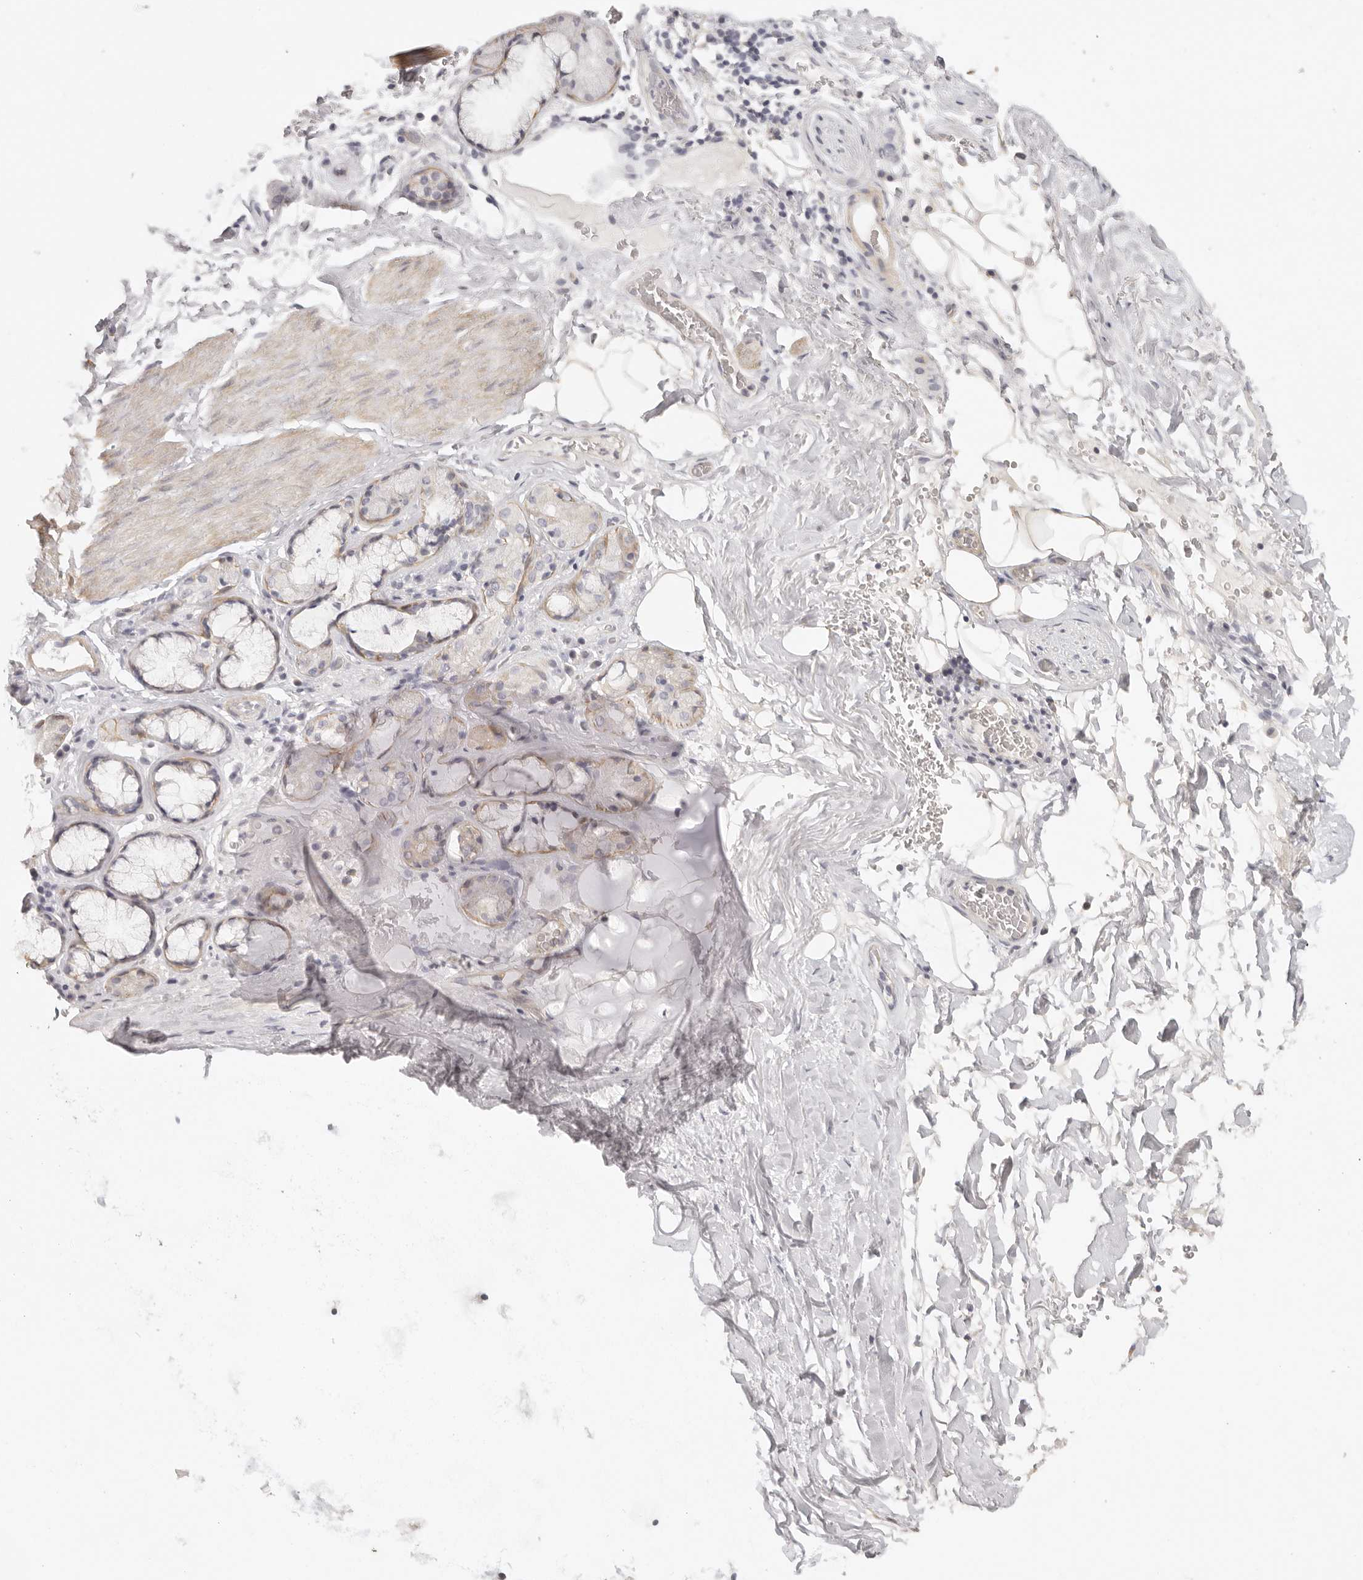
{"staining": {"intensity": "negative", "quantity": "none", "location": "none"}, "tissue": "adipose tissue", "cell_type": "Adipocytes", "image_type": "normal", "snomed": [{"axis": "morphology", "description": "Normal tissue, NOS"}, {"axis": "topography", "description": "Cartilage tissue"}], "caption": "Immunohistochemistry (IHC) histopathology image of benign human adipose tissue stained for a protein (brown), which exhibits no expression in adipocytes. (DAB immunohistochemistry (IHC), high magnification).", "gene": "RXFP1", "patient": {"sex": "female", "age": 63}}